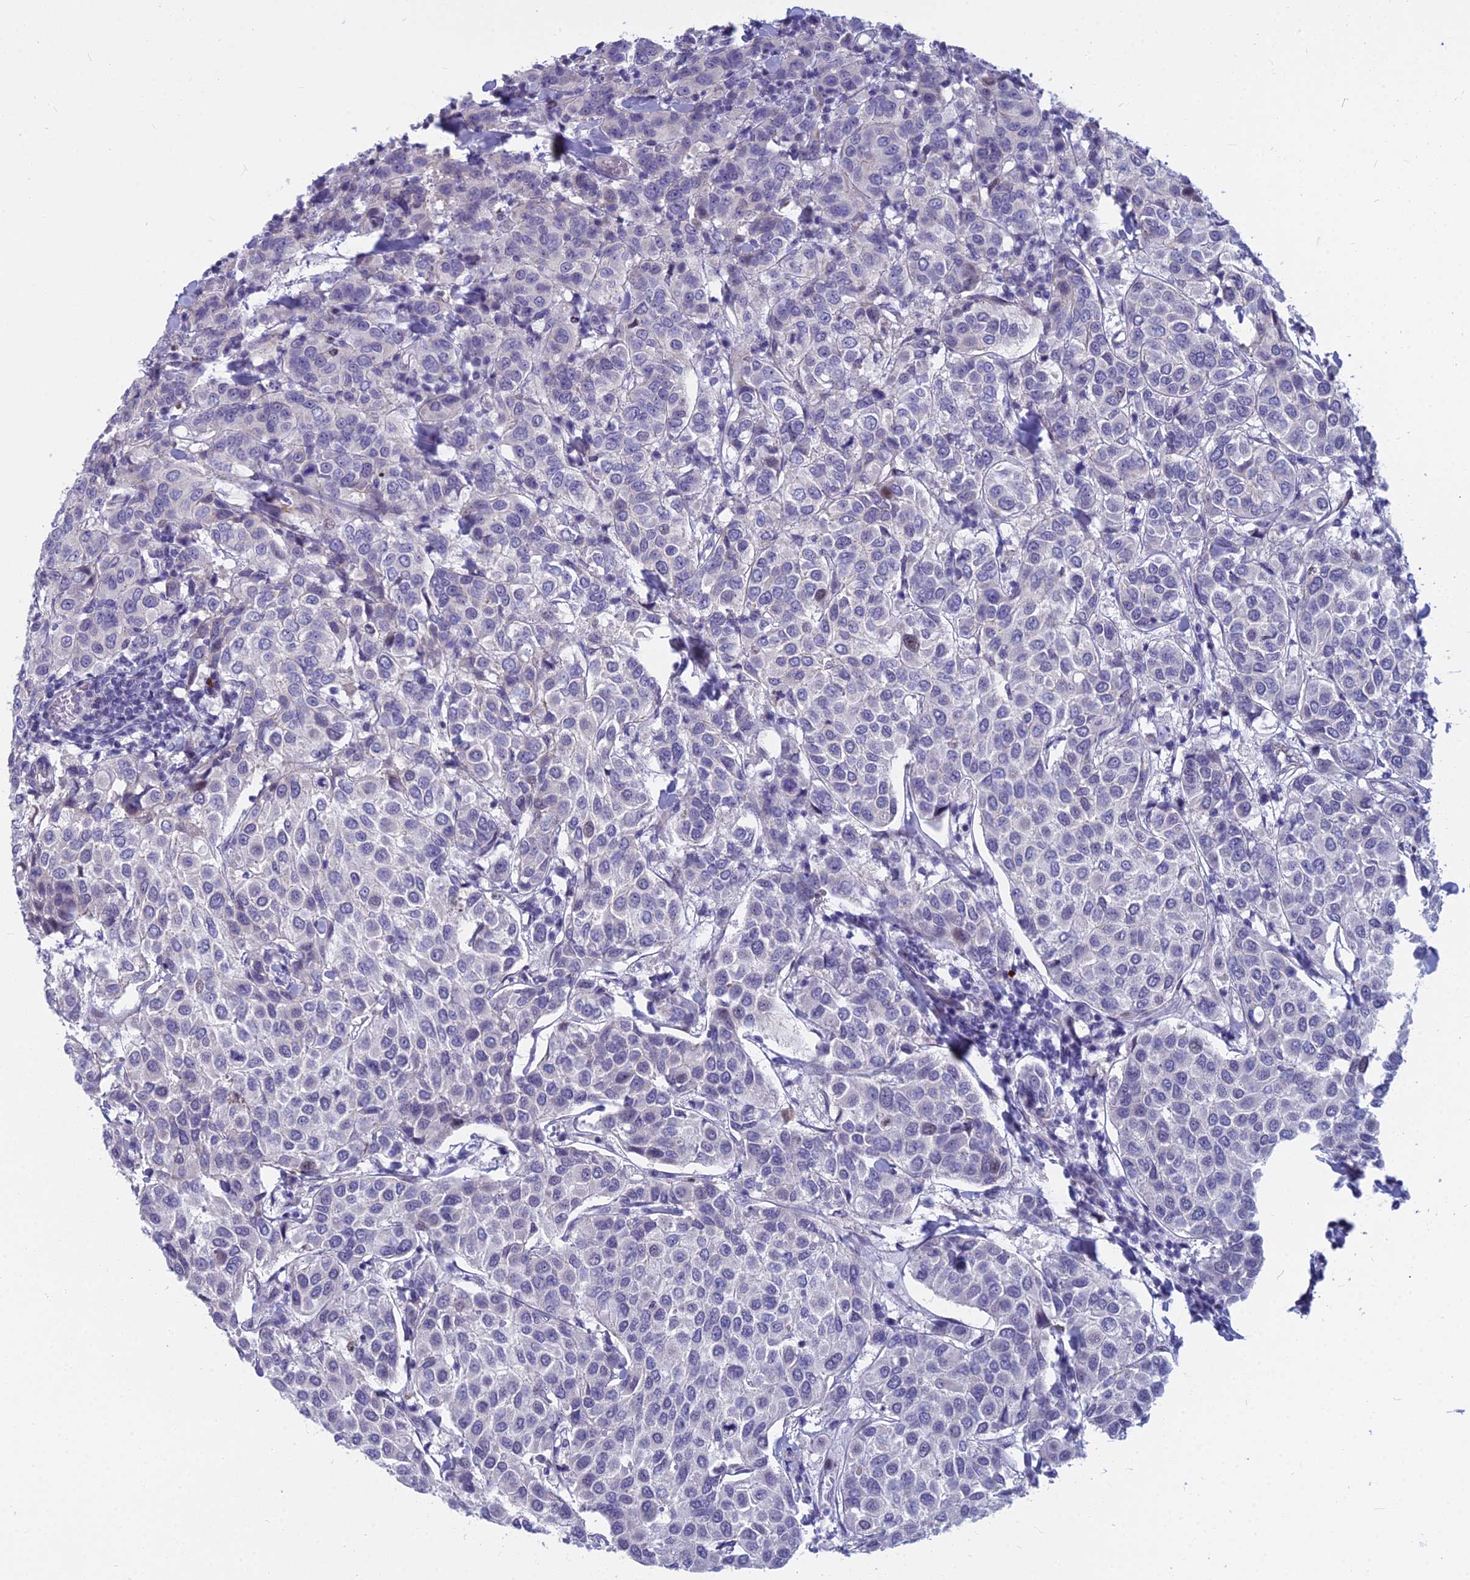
{"staining": {"intensity": "negative", "quantity": "none", "location": "none"}, "tissue": "breast cancer", "cell_type": "Tumor cells", "image_type": "cancer", "snomed": [{"axis": "morphology", "description": "Duct carcinoma"}, {"axis": "topography", "description": "Breast"}], "caption": "Micrograph shows no protein expression in tumor cells of breast cancer (intraductal carcinoma) tissue.", "gene": "MYBPC2", "patient": {"sex": "female", "age": 55}}